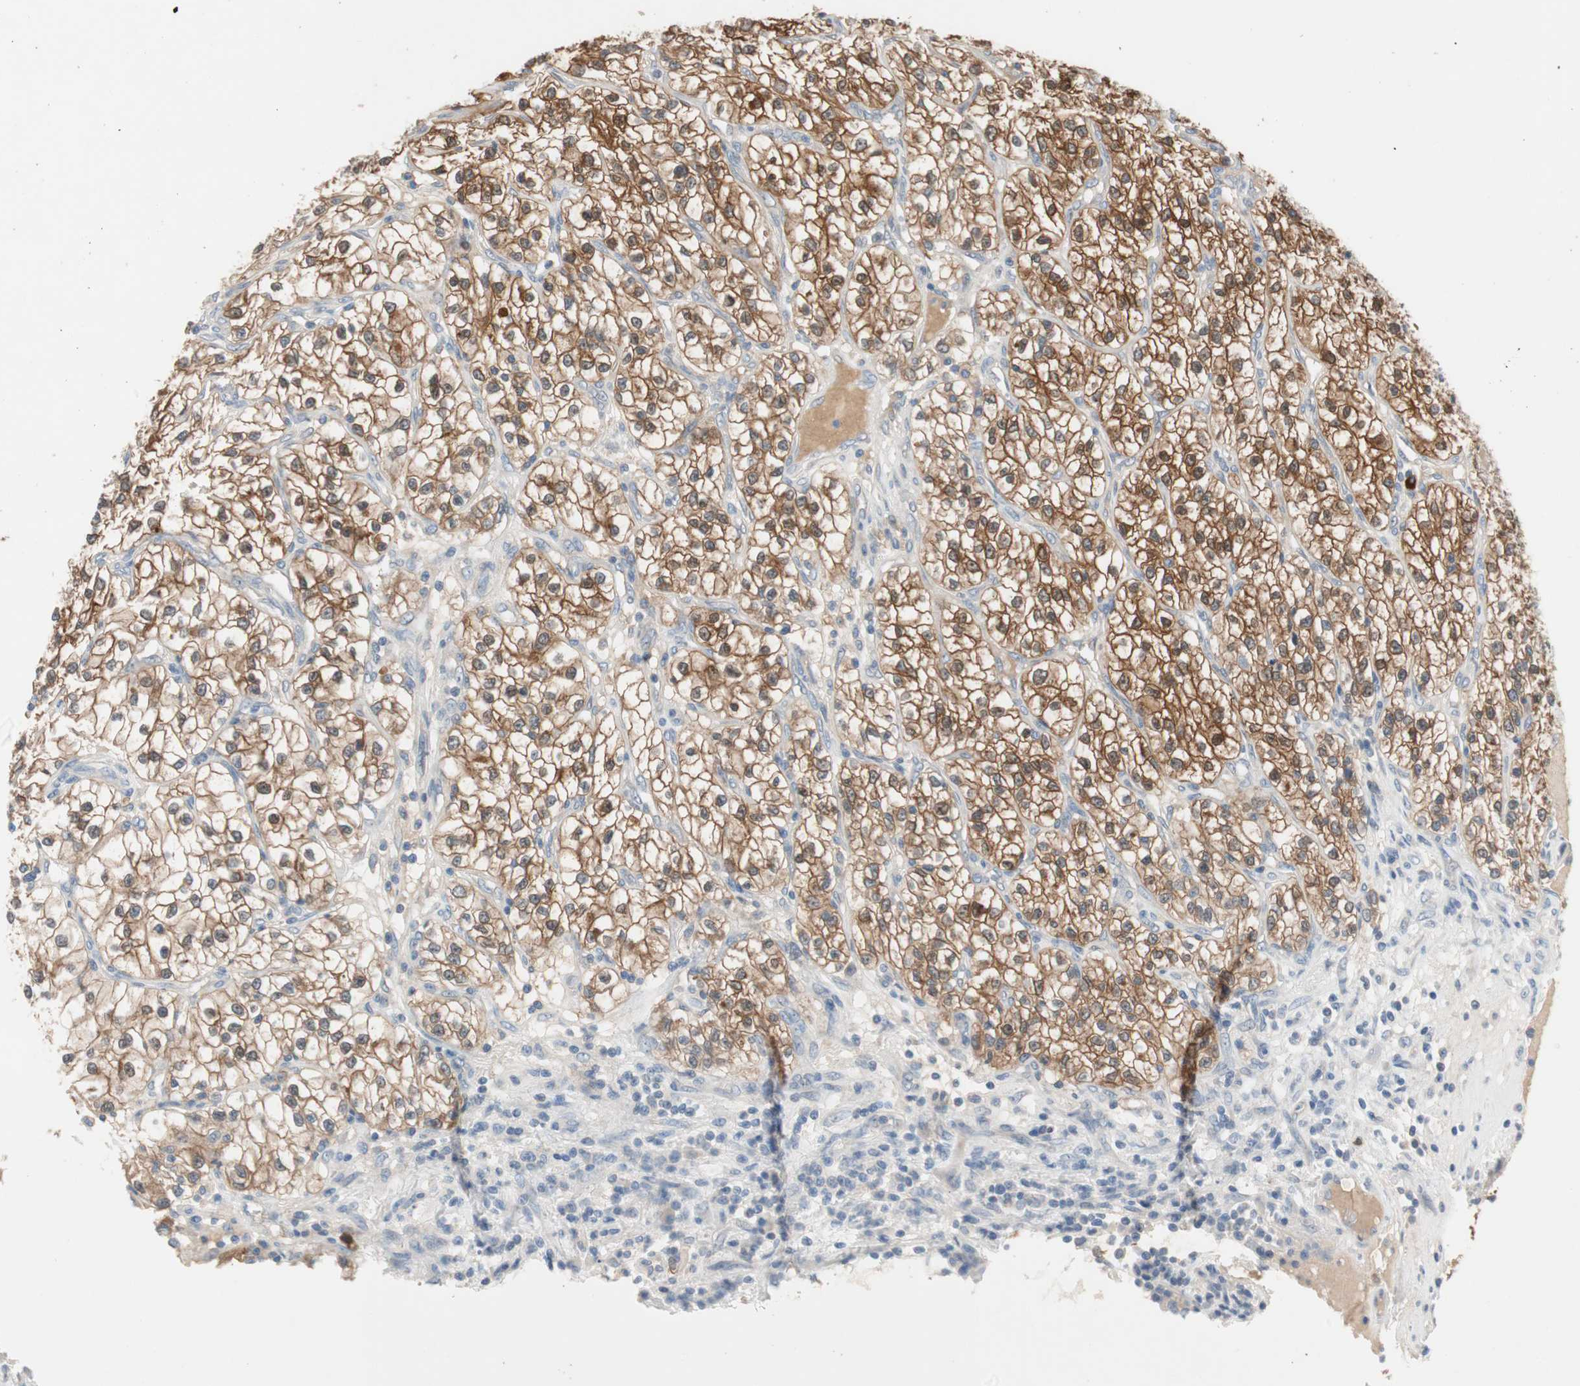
{"staining": {"intensity": "moderate", "quantity": ">75%", "location": "cytoplasmic/membranous"}, "tissue": "renal cancer", "cell_type": "Tumor cells", "image_type": "cancer", "snomed": [{"axis": "morphology", "description": "Adenocarcinoma, NOS"}, {"axis": "topography", "description": "Kidney"}], "caption": "Immunohistochemistry of renal adenocarcinoma exhibits medium levels of moderate cytoplasmic/membranous staining in approximately >75% of tumor cells. (DAB (3,3'-diaminobenzidine) IHC, brown staining for protein, blue staining for nuclei).", "gene": "PDZK1", "patient": {"sex": "female", "age": 57}}